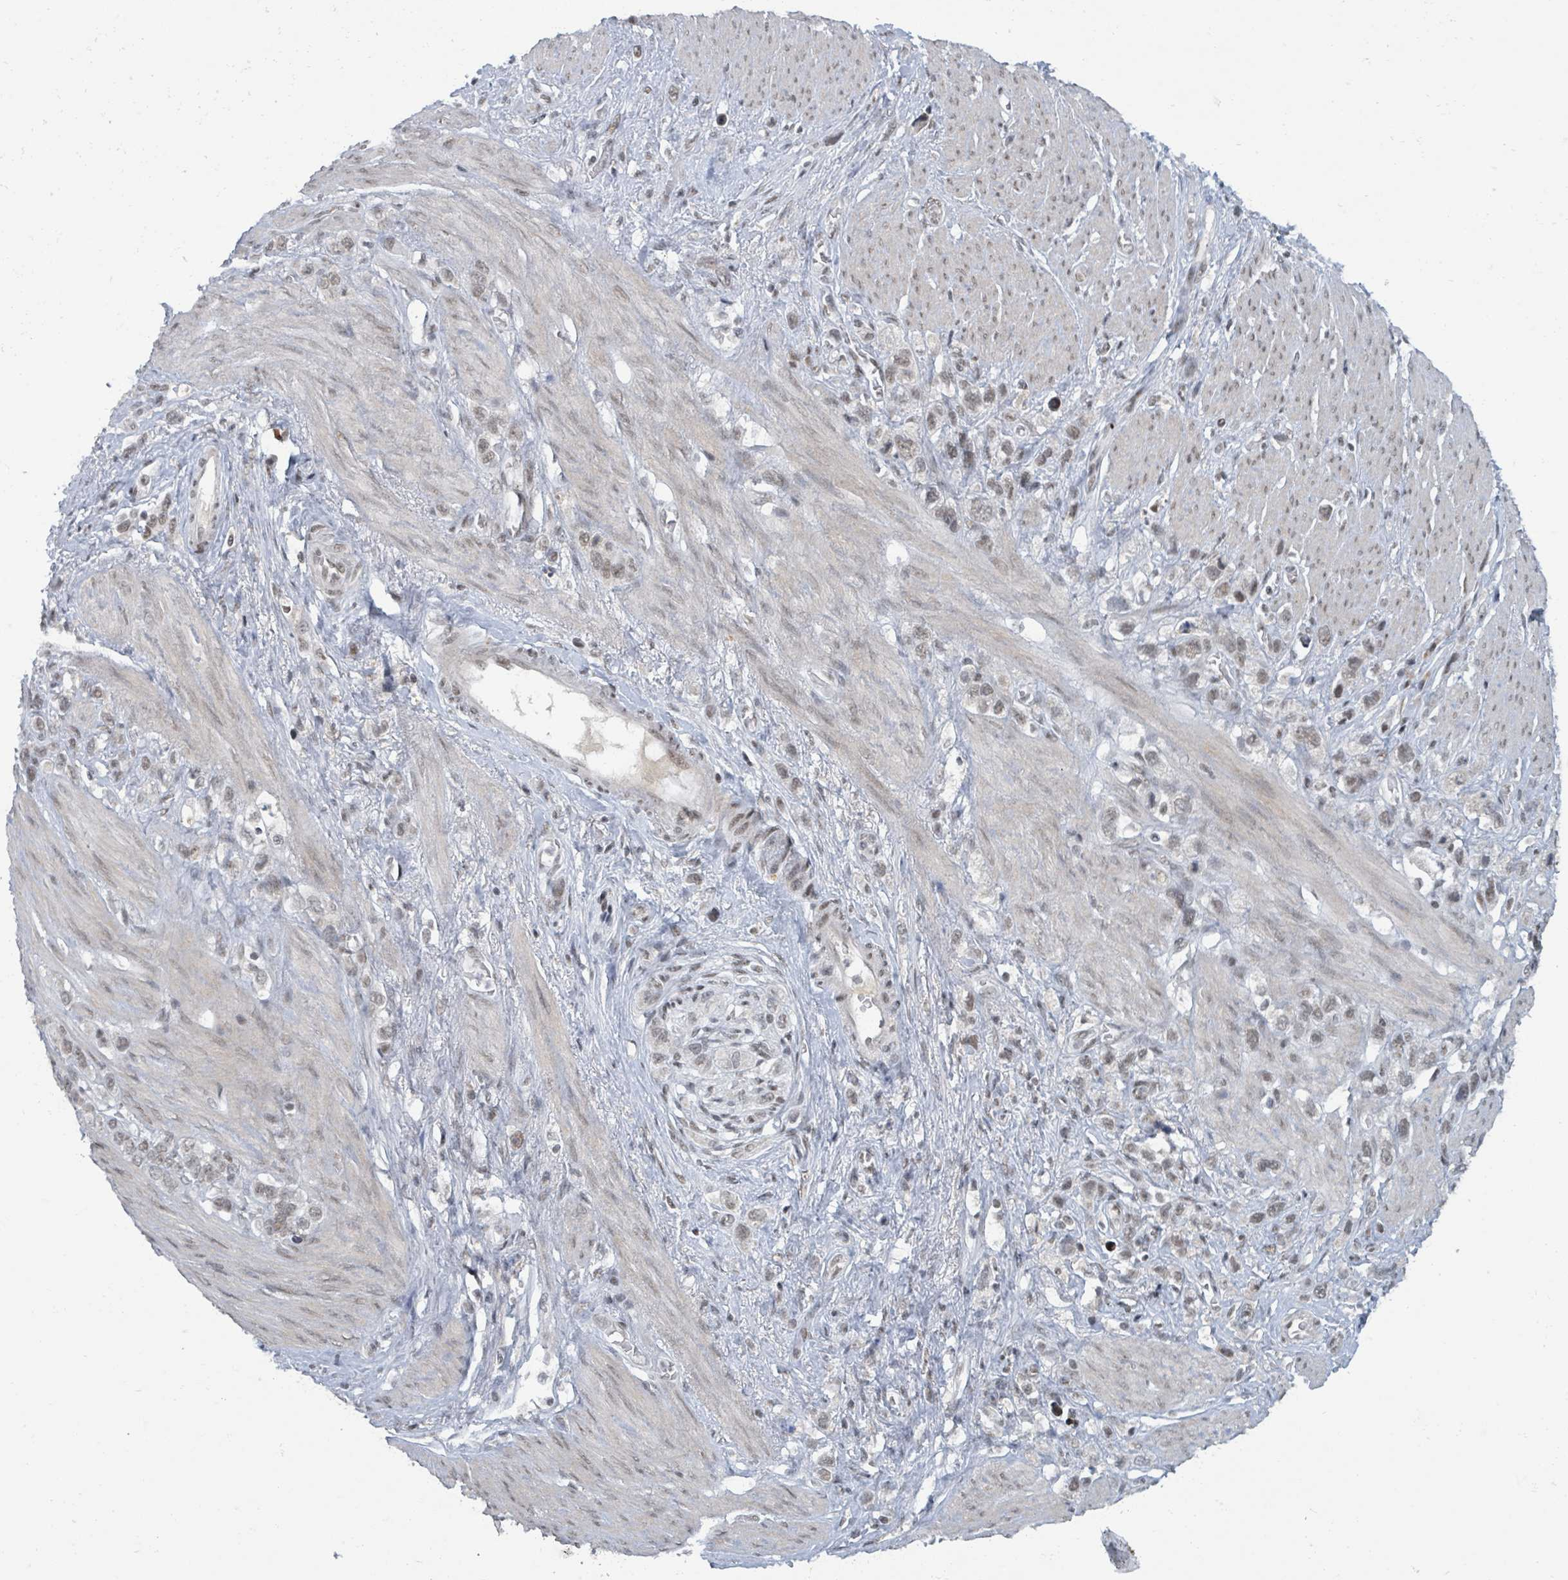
{"staining": {"intensity": "weak", "quantity": ">75%", "location": "nuclear"}, "tissue": "stomach cancer", "cell_type": "Tumor cells", "image_type": "cancer", "snomed": [{"axis": "morphology", "description": "Adenocarcinoma, NOS"}, {"axis": "topography", "description": "Stomach"}], "caption": "Immunohistochemistry (DAB) staining of human adenocarcinoma (stomach) reveals weak nuclear protein expression in approximately >75% of tumor cells. The protein is stained brown, and the nuclei are stained in blue (DAB IHC with brightfield microscopy, high magnification).", "gene": "BANP", "patient": {"sex": "female", "age": 65}}